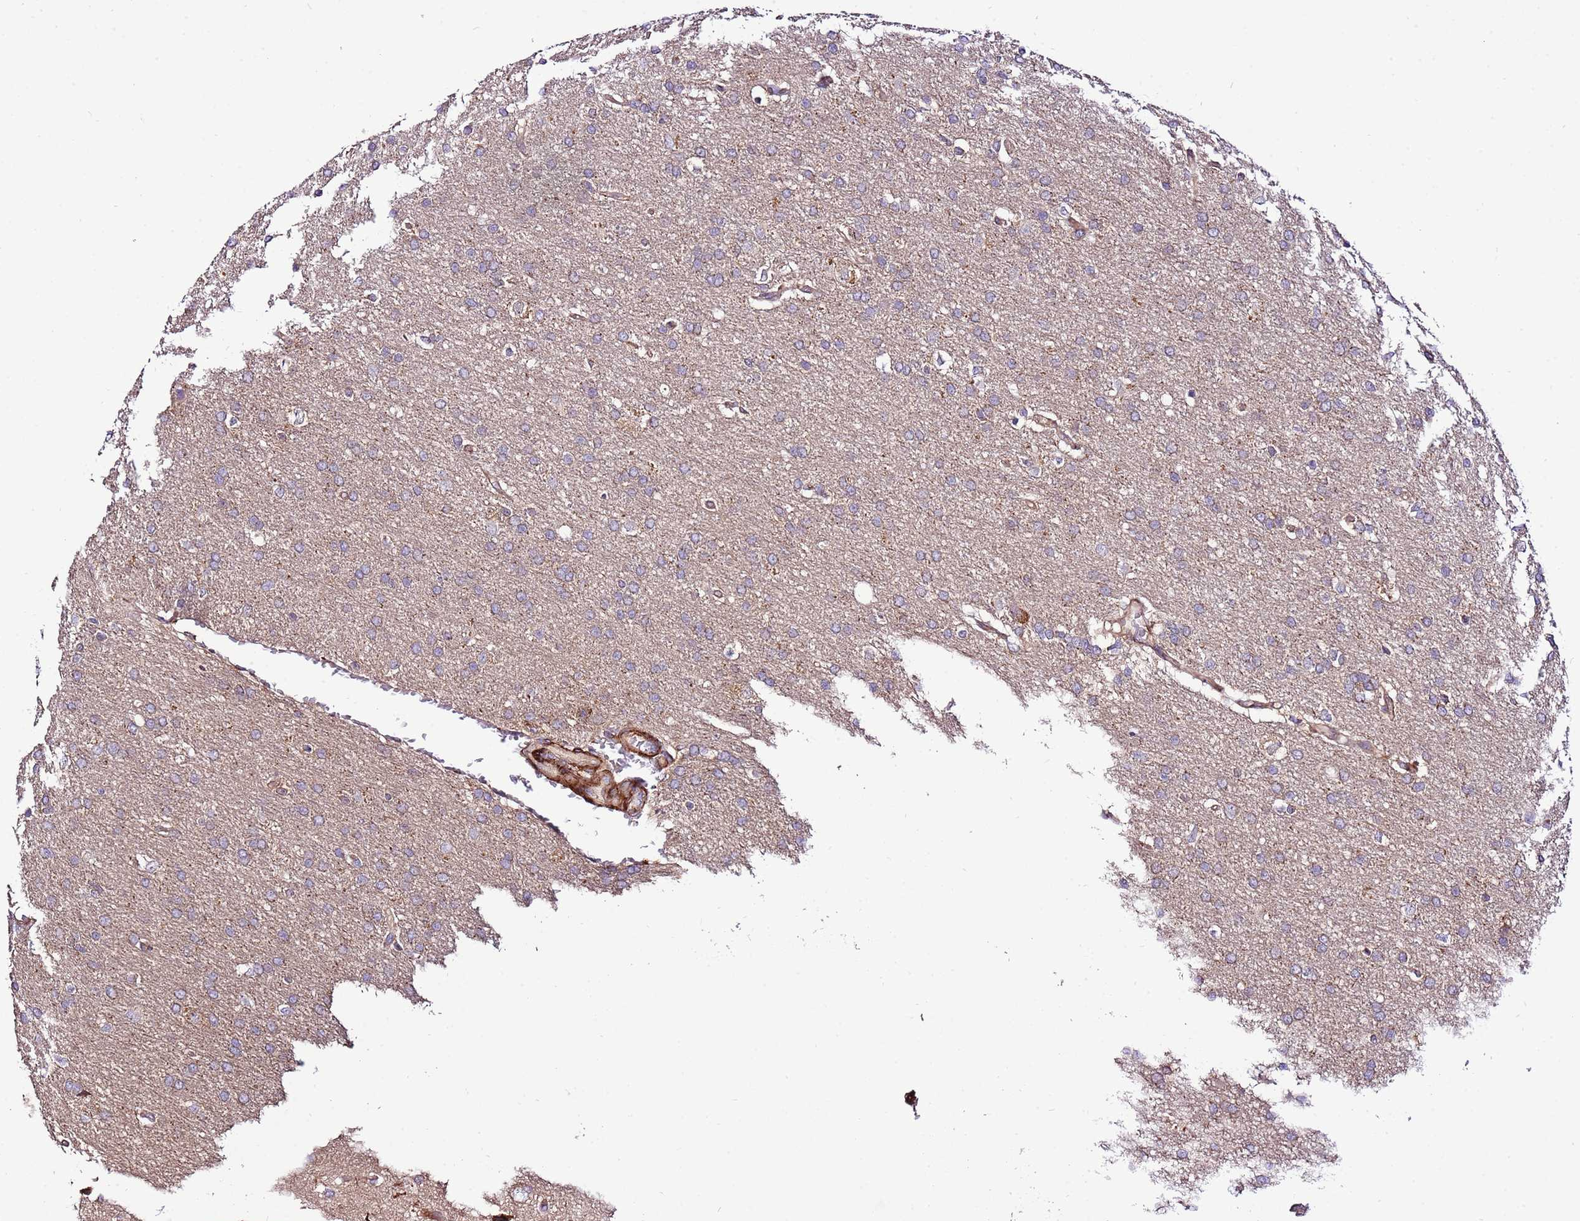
{"staining": {"intensity": "weak", "quantity": "25%-75%", "location": "cytoplasmic/membranous"}, "tissue": "glioma", "cell_type": "Tumor cells", "image_type": "cancer", "snomed": [{"axis": "morphology", "description": "Glioma, malignant, High grade"}, {"axis": "topography", "description": "Brain"}], "caption": "High-grade glioma (malignant) tissue reveals weak cytoplasmic/membranous positivity in about 25%-75% of tumor cells, visualized by immunohistochemistry. The protein is stained brown, and the nuclei are stained in blue (DAB IHC with brightfield microscopy, high magnification).", "gene": "ZNF624", "patient": {"sex": "male", "age": 72}}